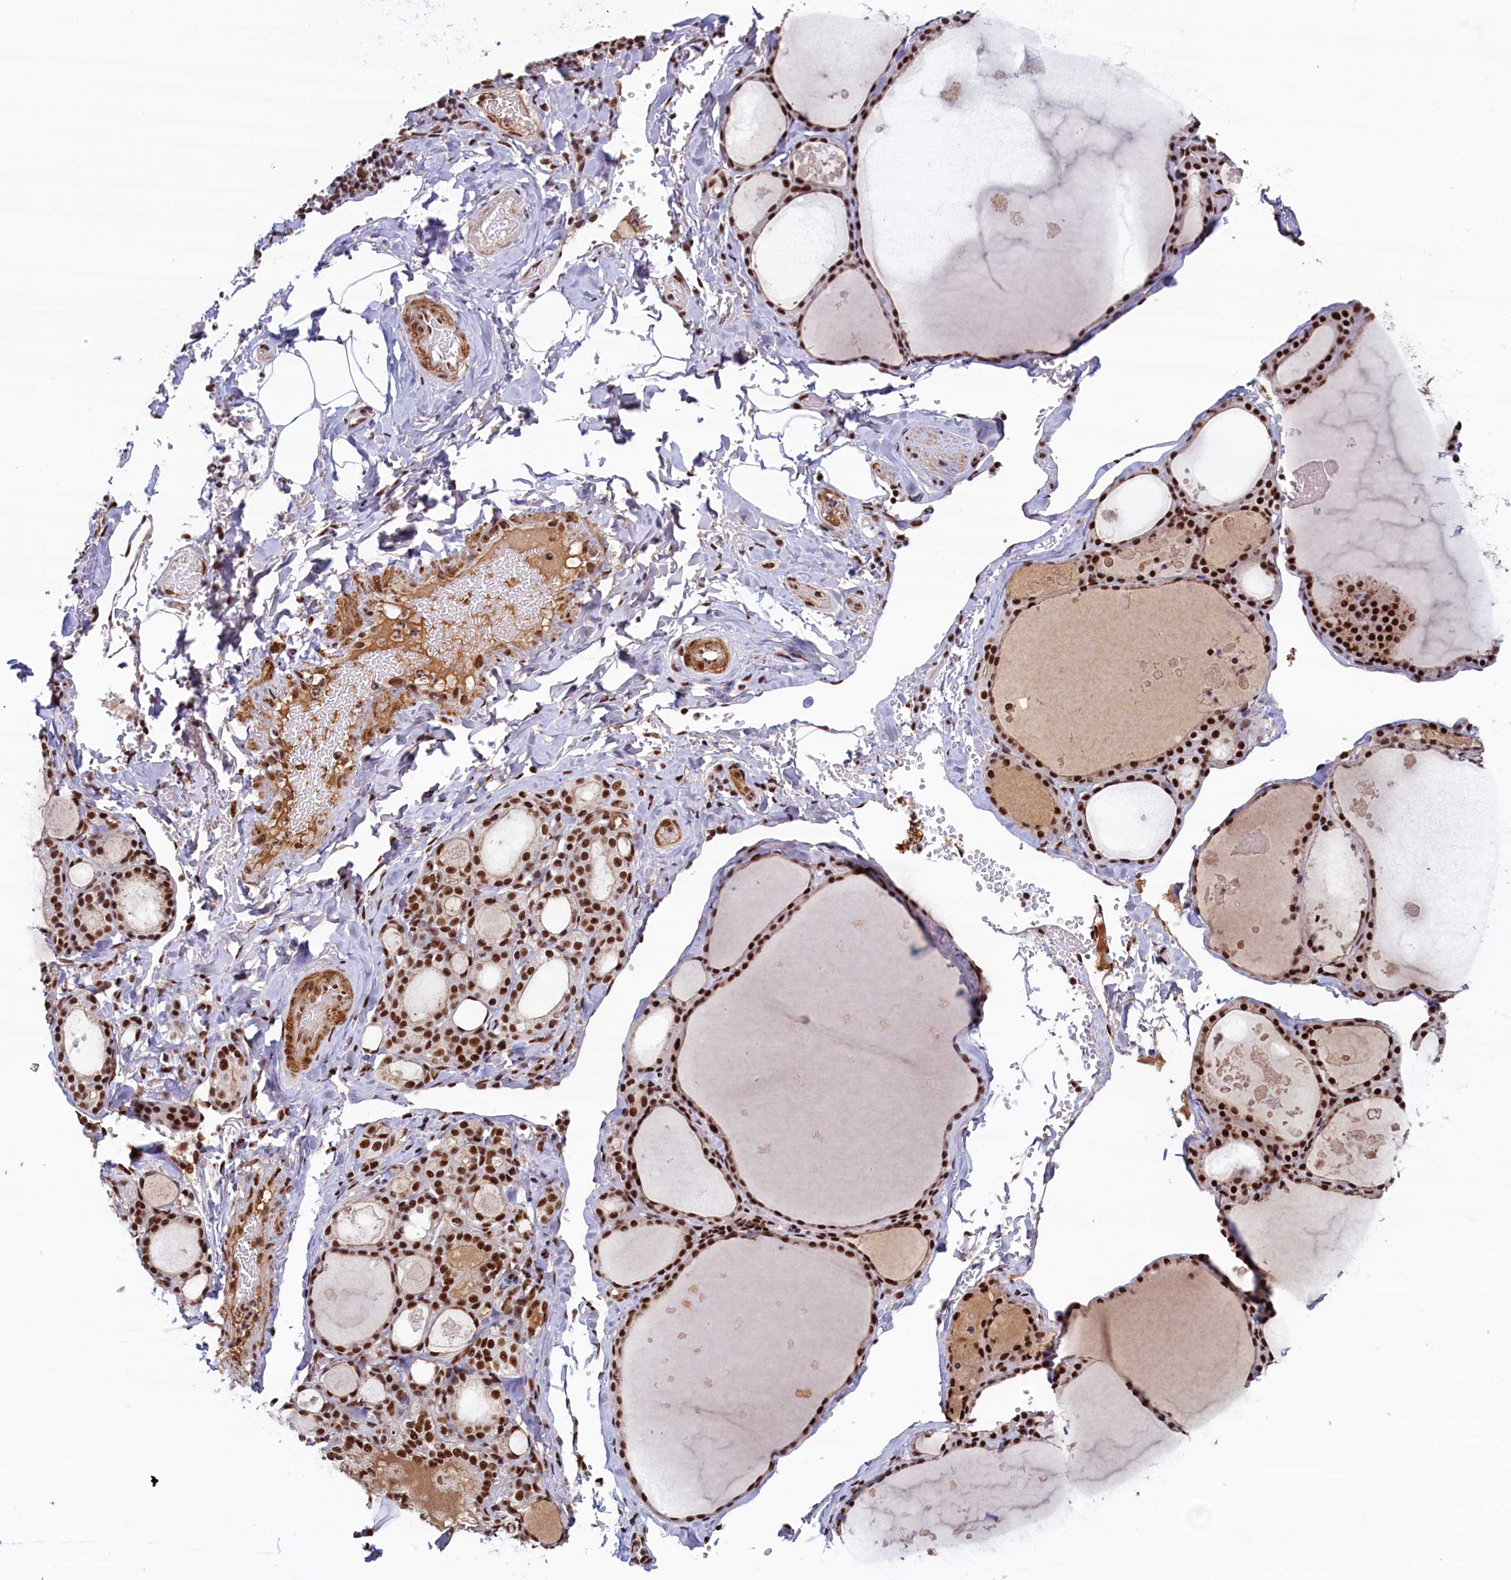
{"staining": {"intensity": "strong", "quantity": ">75%", "location": "nuclear"}, "tissue": "thyroid gland", "cell_type": "Glandular cells", "image_type": "normal", "snomed": [{"axis": "morphology", "description": "Normal tissue, NOS"}, {"axis": "topography", "description": "Thyroid gland"}], "caption": "Immunohistochemistry (IHC) of normal human thyroid gland reveals high levels of strong nuclear expression in approximately >75% of glandular cells. Immunohistochemistry (IHC) stains the protein in brown and the nuclei are stained blue.", "gene": "ZC3H18", "patient": {"sex": "male", "age": 56}}